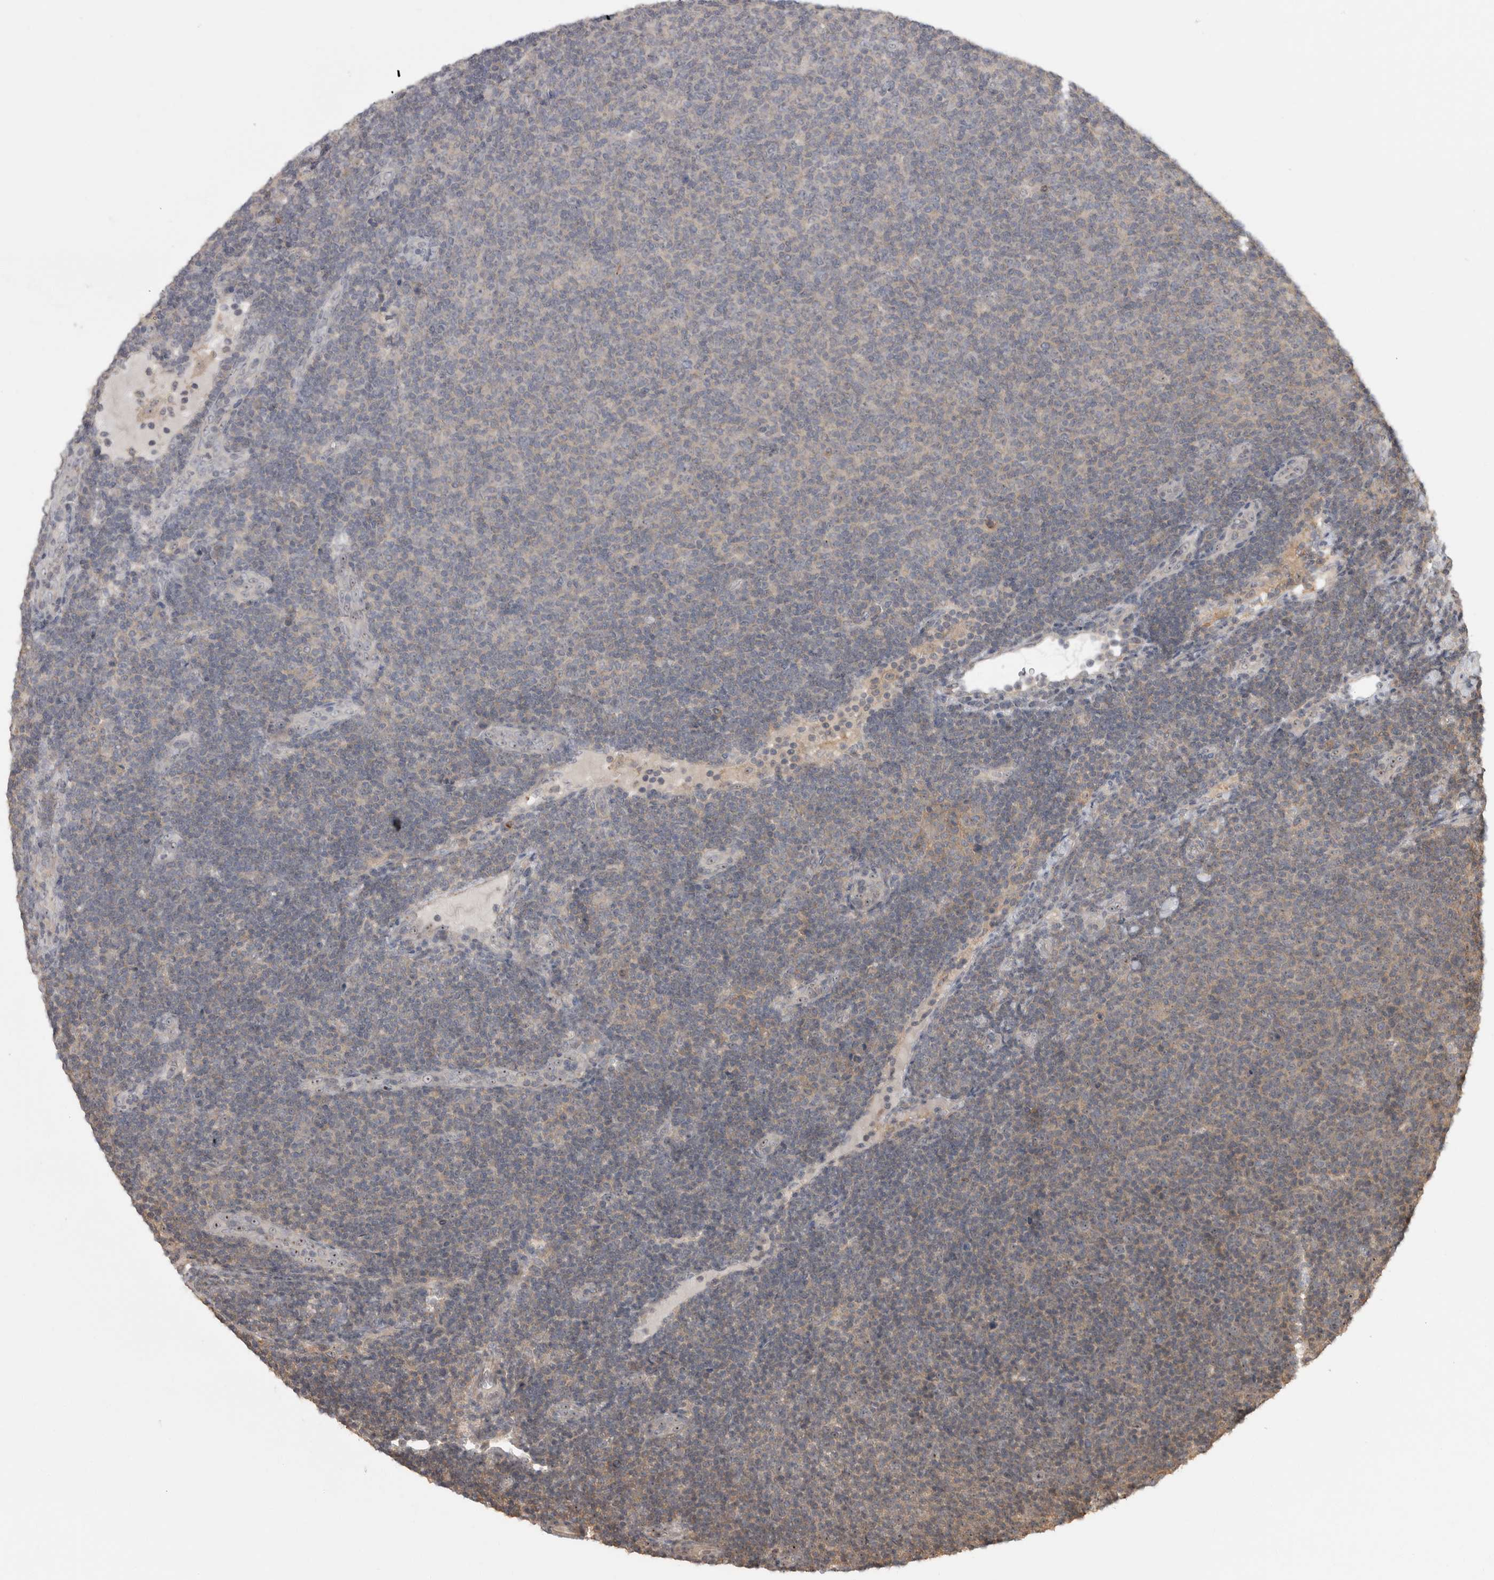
{"staining": {"intensity": "weak", "quantity": "25%-75%", "location": "cytoplasmic/membranous"}, "tissue": "lymphoma", "cell_type": "Tumor cells", "image_type": "cancer", "snomed": [{"axis": "morphology", "description": "Malignant lymphoma, non-Hodgkin's type, Low grade"}, {"axis": "topography", "description": "Lymph node"}], "caption": "There is low levels of weak cytoplasmic/membranous expression in tumor cells of lymphoma, as demonstrated by immunohistochemical staining (brown color).", "gene": "RBM28", "patient": {"sex": "male", "age": 66}}